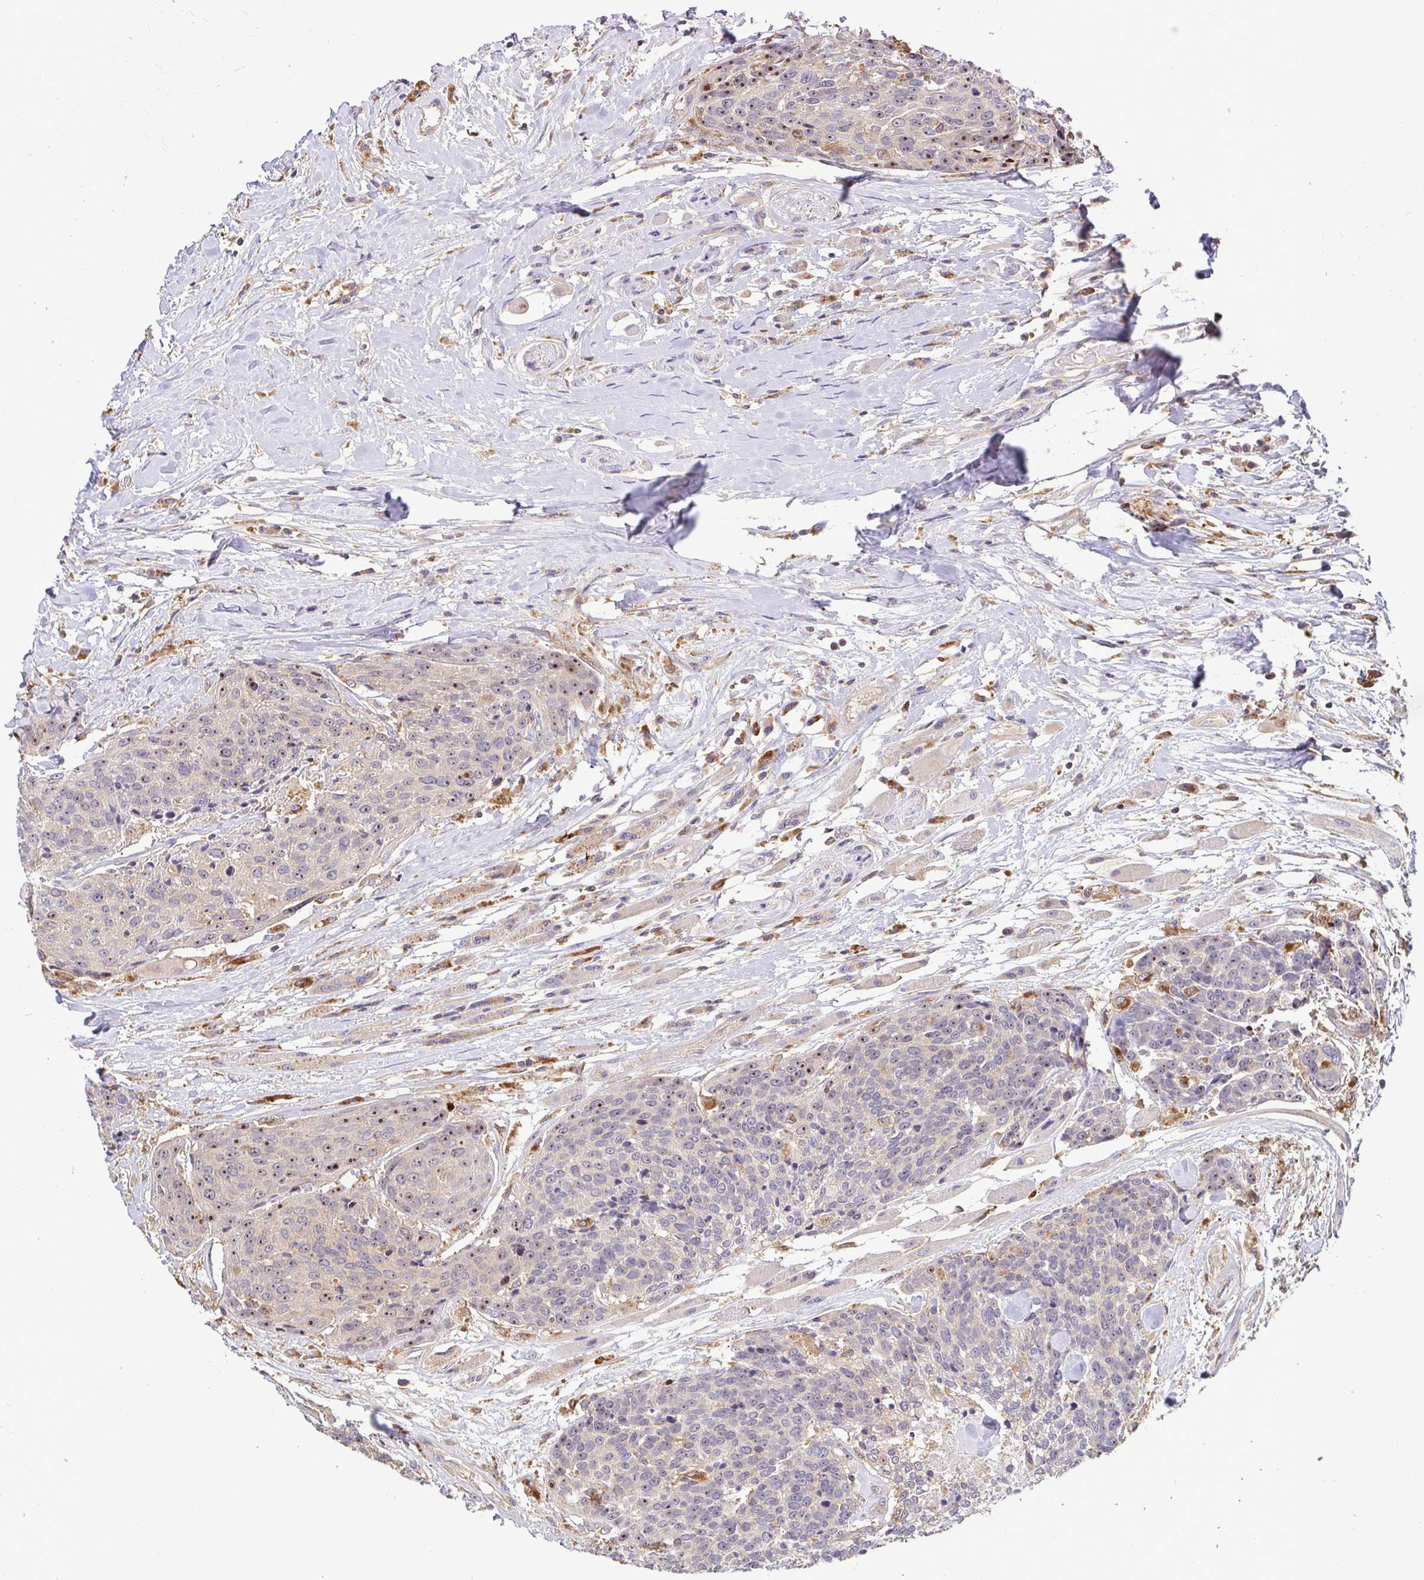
{"staining": {"intensity": "moderate", "quantity": "<25%", "location": "nuclear"}, "tissue": "head and neck cancer", "cell_type": "Tumor cells", "image_type": "cancer", "snomed": [{"axis": "morphology", "description": "Squamous cell carcinoma, NOS"}, {"axis": "topography", "description": "Oral tissue"}, {"axis": "topography", "description": "Head-Neck"}], "caption": "Head and neck cancer stained with a protein marker shows moderate staining in tumor cells.", "gene": "ATP6V1F", "patient": {"sex": "male", "age": 64}}